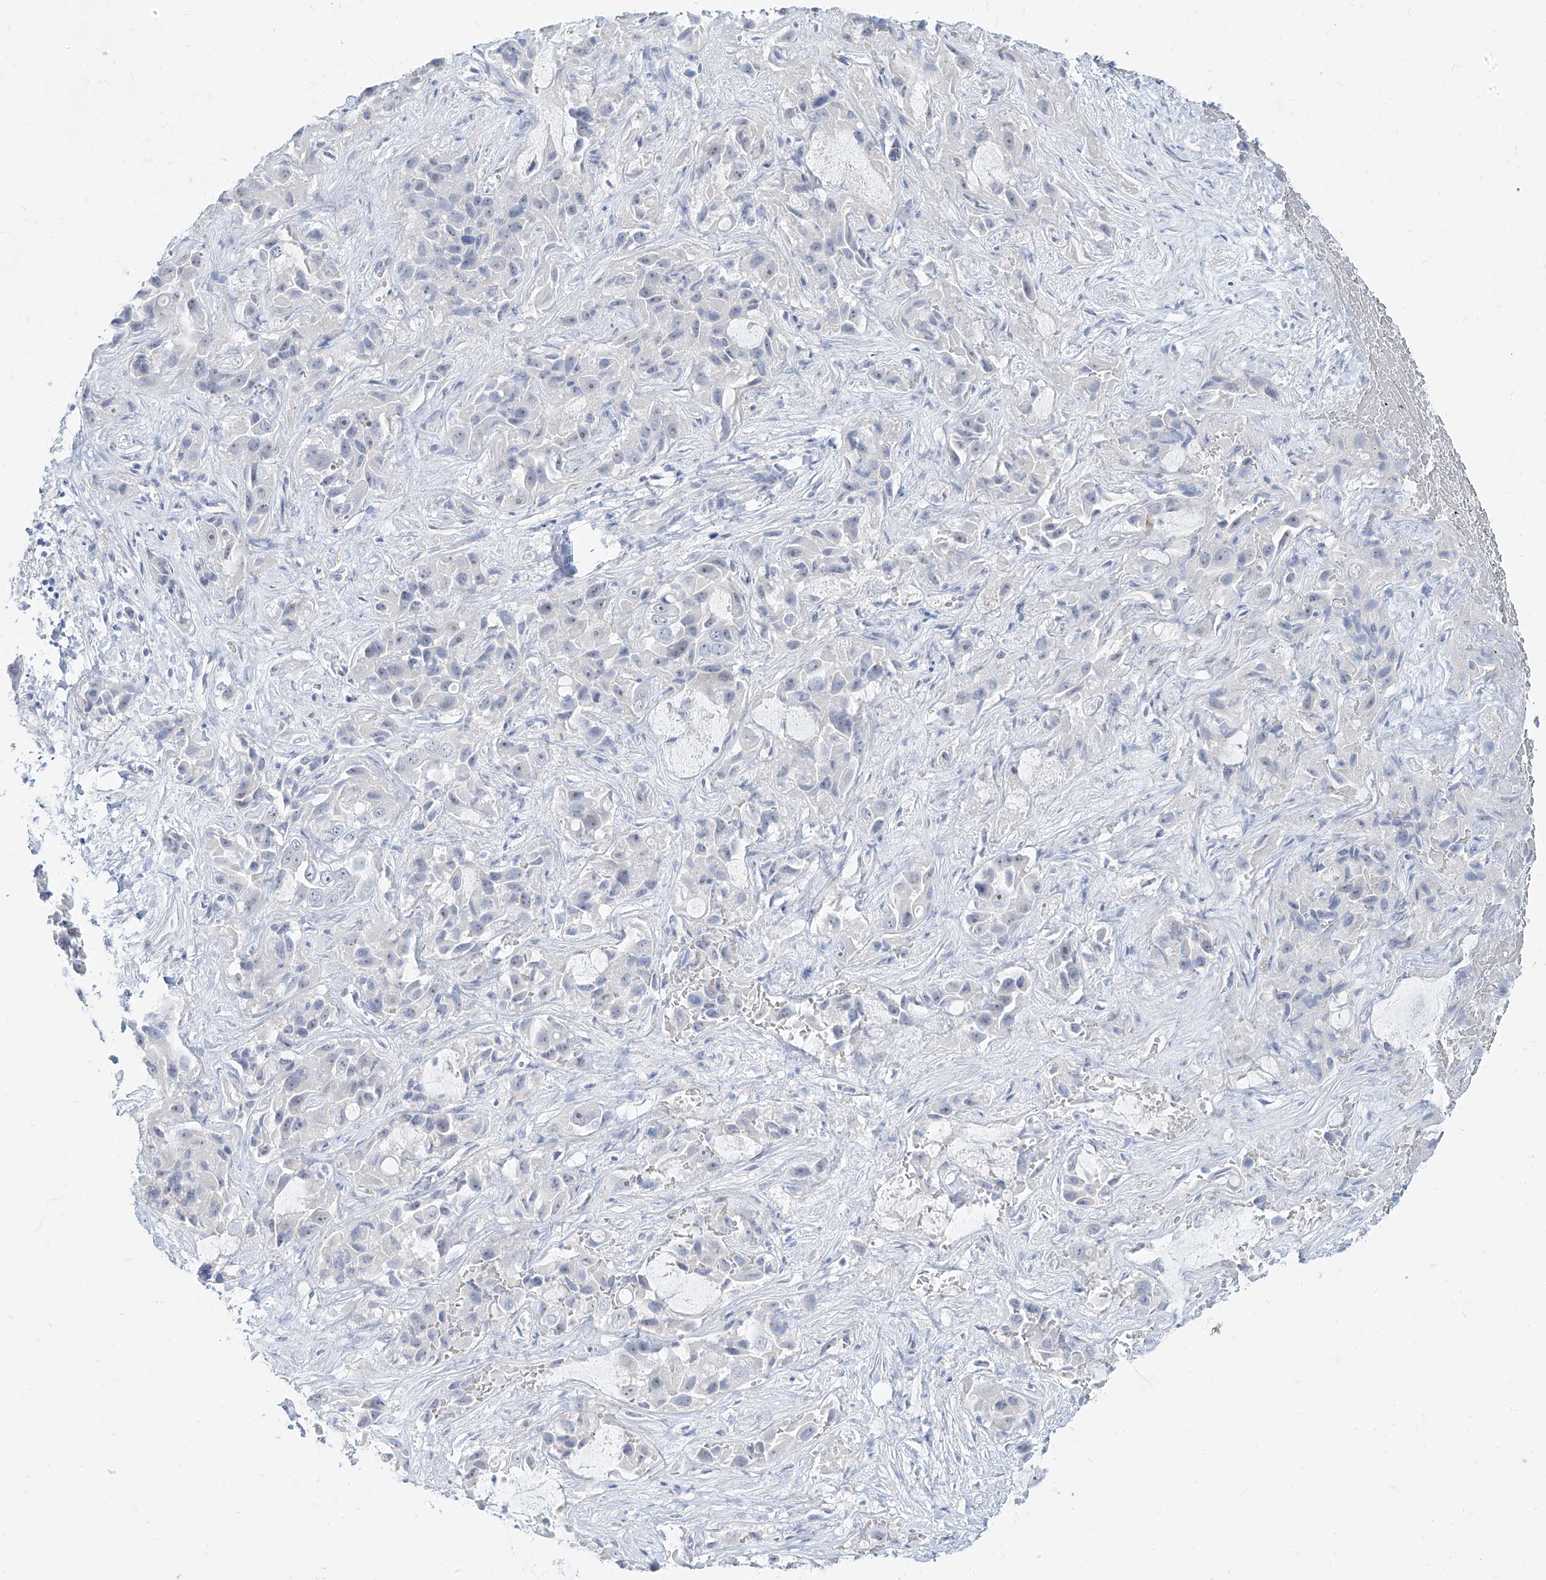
{"staining": {"intensity": "negative", "quantity": "none", "location": "none"}, "tissue": "liver cancer", "cell_type": "Tumor cells", "image_type": "cancer", "snomed": [{"axis": "morphology", "description": "Cholangiocarcinoma"}, {"axis": "topography", "description": "Liver"}], "caption": "DAB (3,3'-diaminobenzidine) immunohistochemical staining of human liver cancer (cholangiocarcinoma) exhibits no significant positivity in tumor cells. The staining is performed using DAB brown chromogen with nuclei counter-stained in using hematoxylin.", "gene": "TXLNB", "patient": {"sex": "female", "age": 52}}